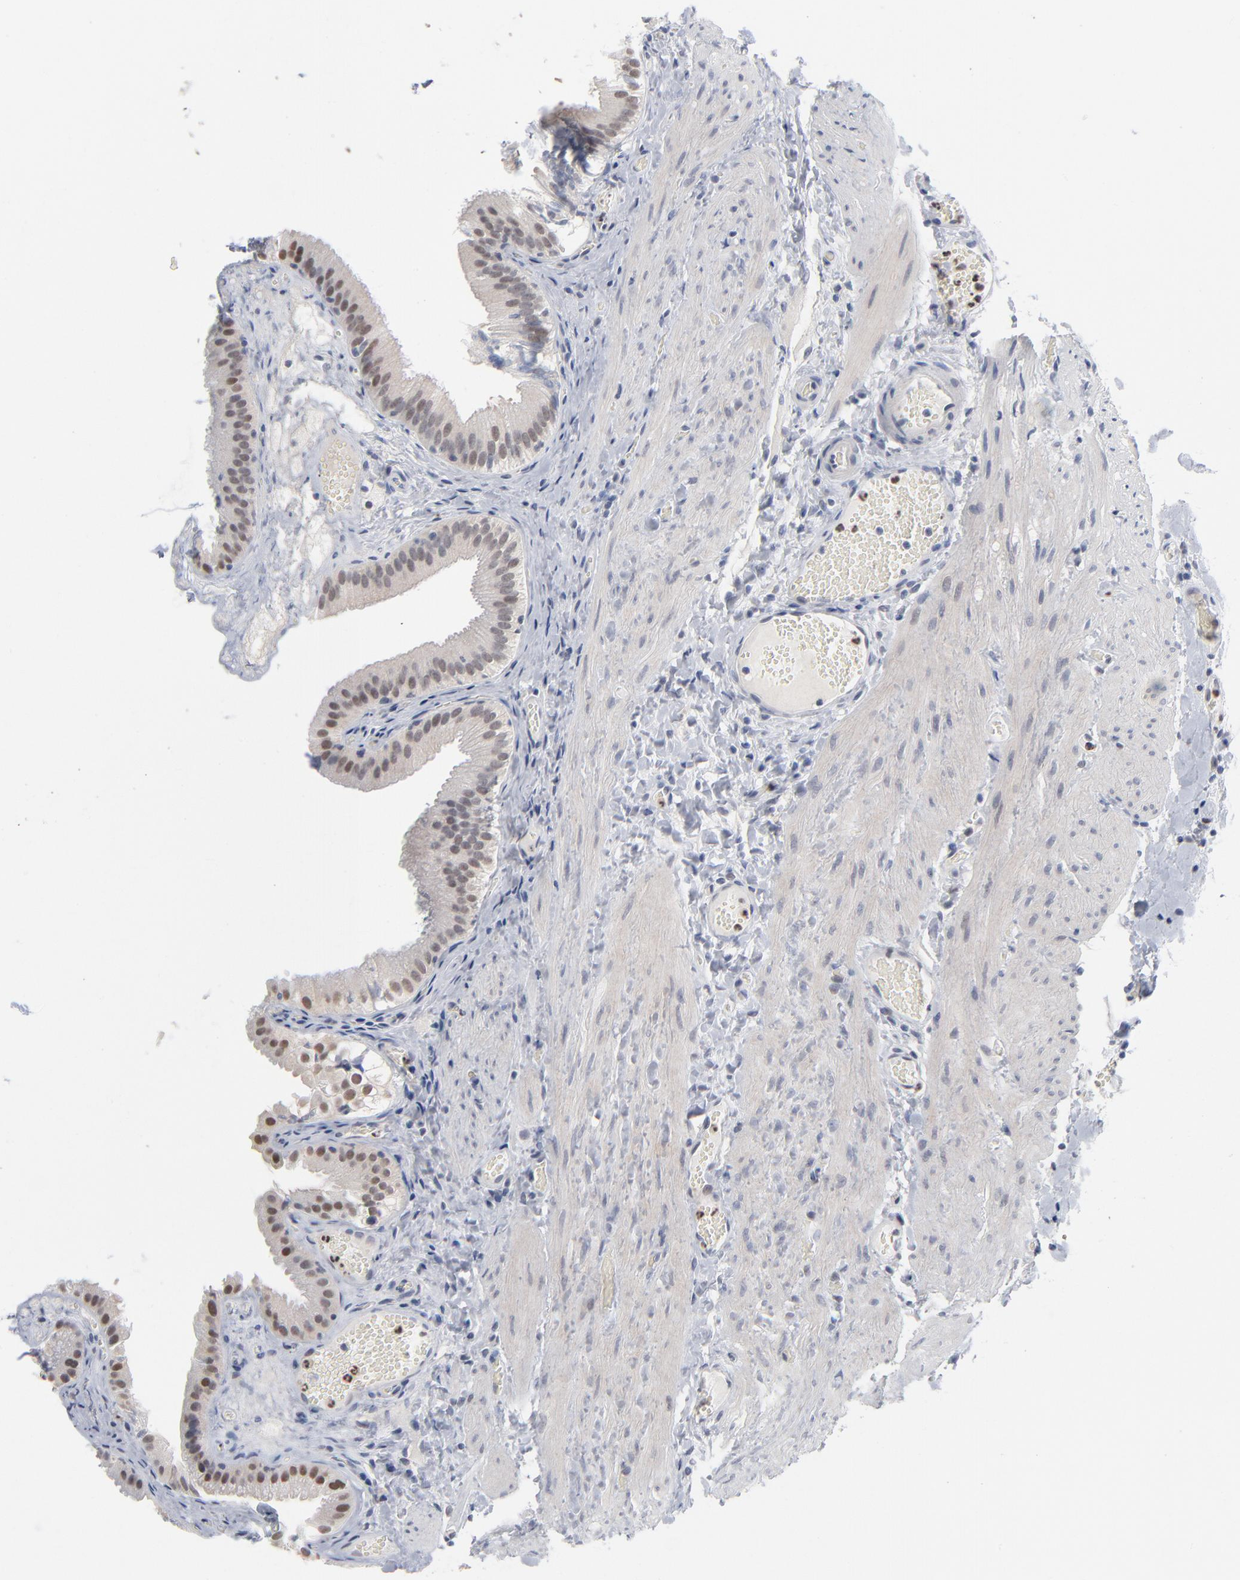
{"staining": {"intensity": "weak", "quantity": "25%-75%", "location": "cytoplasmic/membranous"}, "tissue": "gallbladder", "cell_type": "Glandular cells", "image_type": "normal", "snomed": [{"axis": "morphology", "description": "Normal tissue, NOS"}, {"axis": "topography", "description": "Gallbladder"}], "caption": "This micrograph demonstrates immunohistochemistry (IHC) staining of unremarkable gallbladder, with low weak cytoplasmic/membranous positivity in about 25%-75% of glandular cells.", "gene": "FOXN2", "patient": {"sex": "female", "age": 24}}